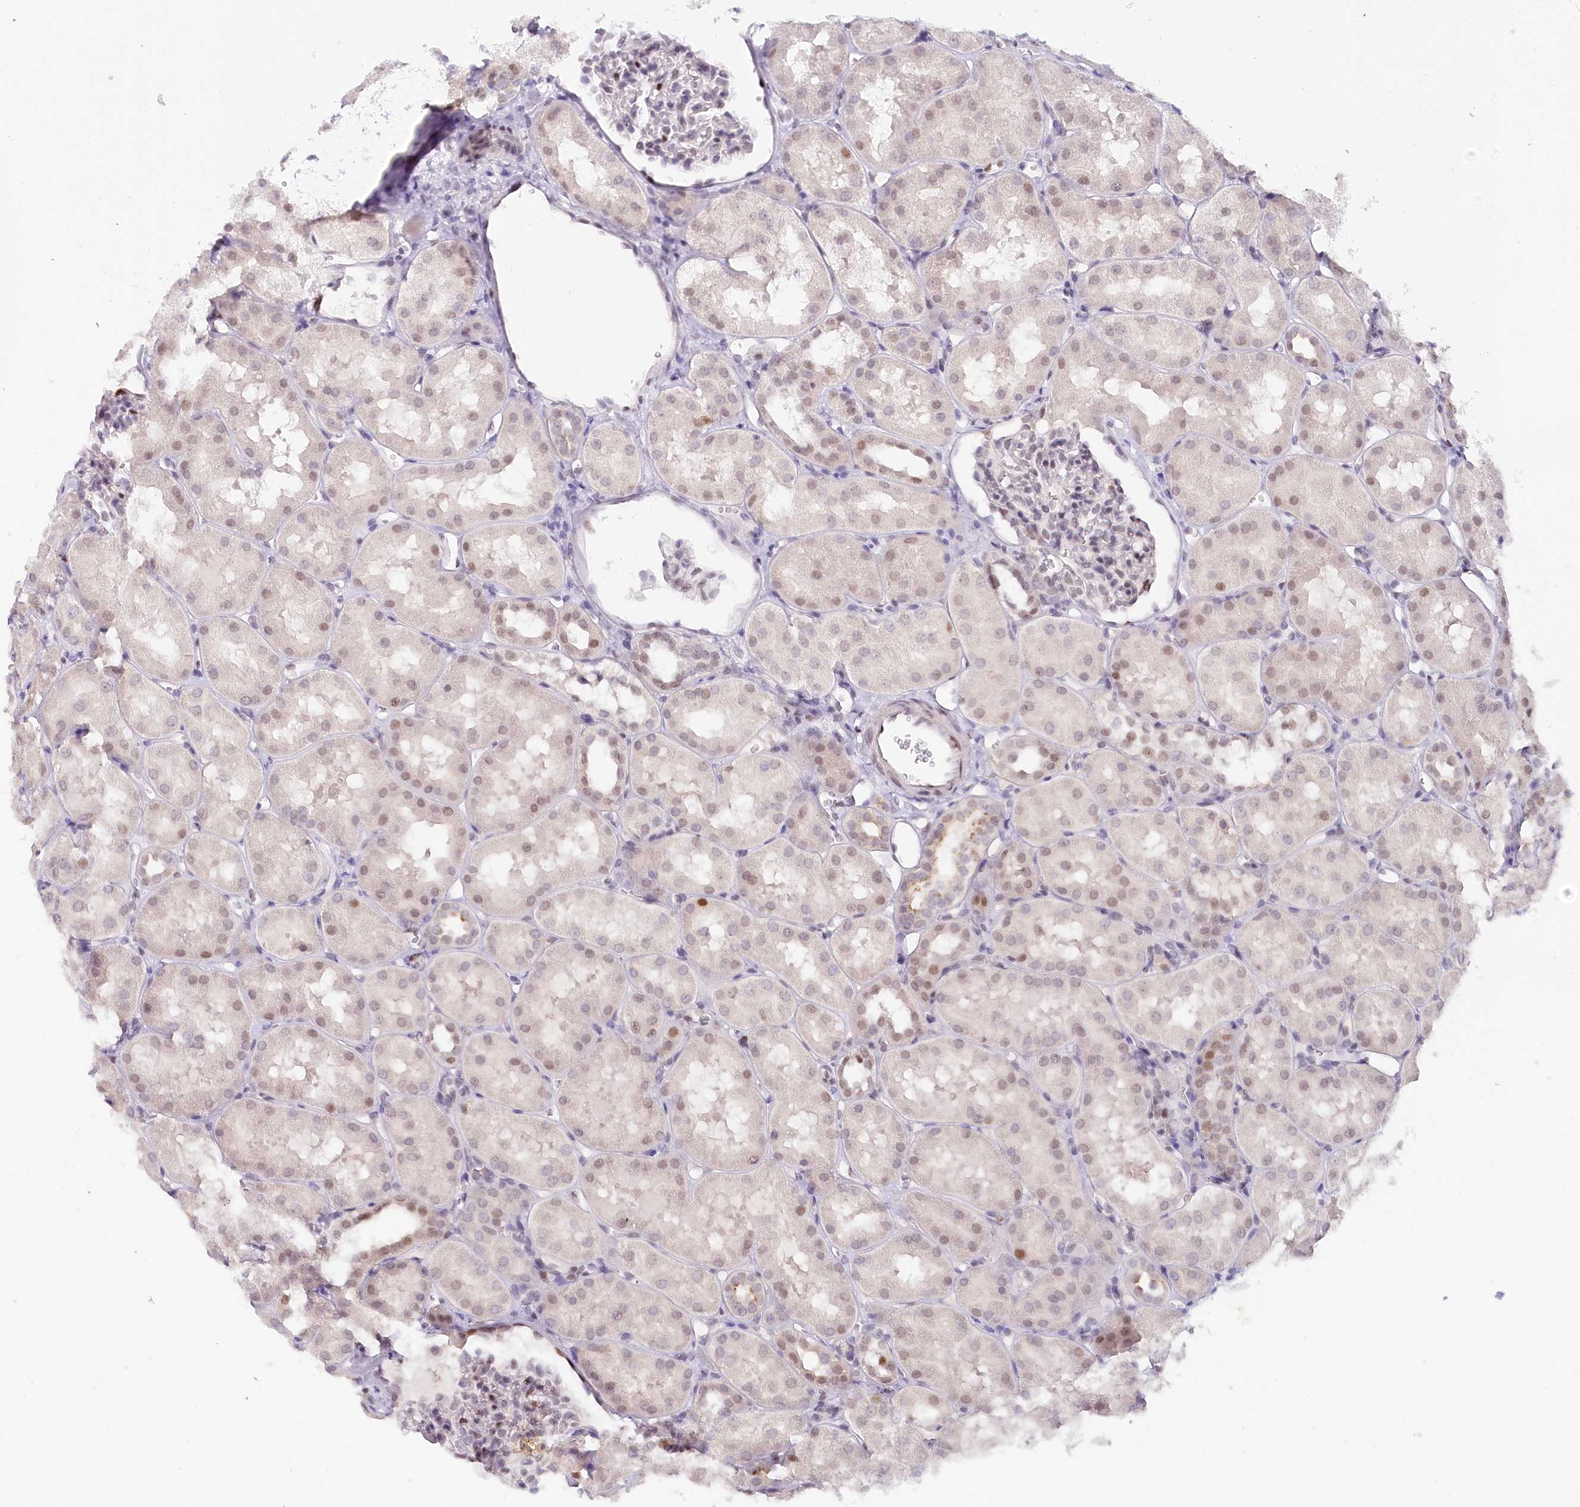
{"staining": {"intensity": "moderate", "quantity": "<25%", "location": "nuclear"}, "tissue": "kidney", "cell_type": "Cells in glomeruli", "image_type": "normal", "snomed": [{"axis": "morphology", "description": "Normal tissue, NOS"}, {"axis": "topography", "description": "Kidney"}, {"axis": "topography", "description": "Urinary bladder"}], "caption": "Immunohistochemistry (IHC) of benign kidney displays low levels of moderate nuclear staining in approximately <25% of cells in glomeruli. Using DAB (brown) and hematoxylin (blue) stains, captured at high magnification using brightfield microscopy.", "gene": "TP53", "patient": {"sex": "male", "age": 16}}